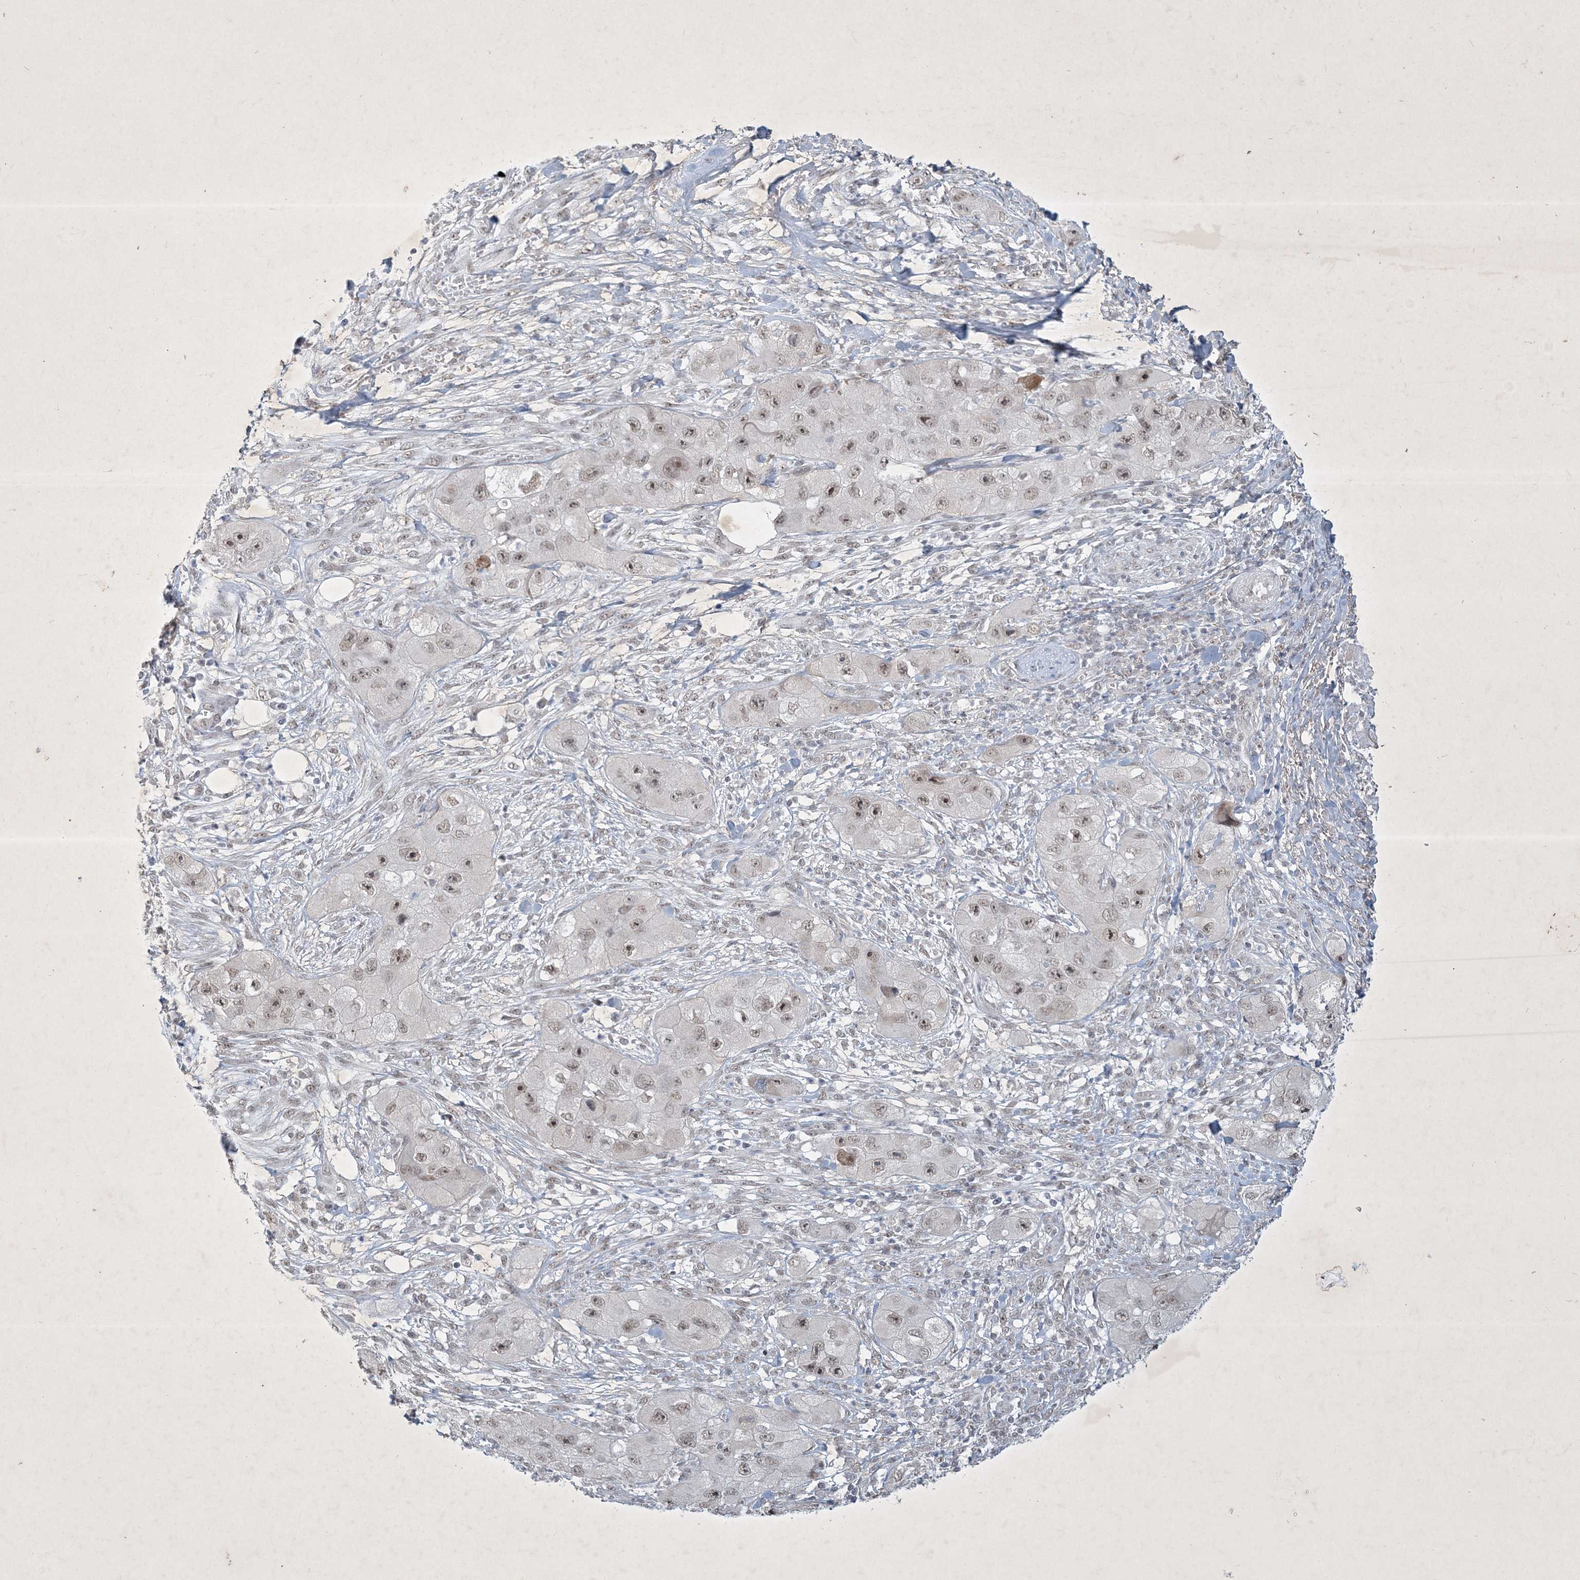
{"staining": {"intensity": "weak", "quantity": "25%-75%", "location": "nuclear"}, "tissue": "skin cancer", "cell_type": "Tumor cells", "image_type": "cancer", "snomed": [{"axis": "morphology", "description": "Squamous cell carcinoma, NOS"}, {"axis": "topography", "description": "Skin"}, {"axis": "topography", "description": "Subcutis"}], "caption": "Immunohistochemistry of squamous cell carcinoma (skin) displays low levels of weak nuclear staining in about 25%-75% of tumor cells. Using DAB (3,3'-diaminobenzidine) (brown) and hematoxylin (blue) stains, captured at high magnification using brightfield microscopy.", "gene": "ZBTB9", "patient": {"sex": "male", "age": 73}}